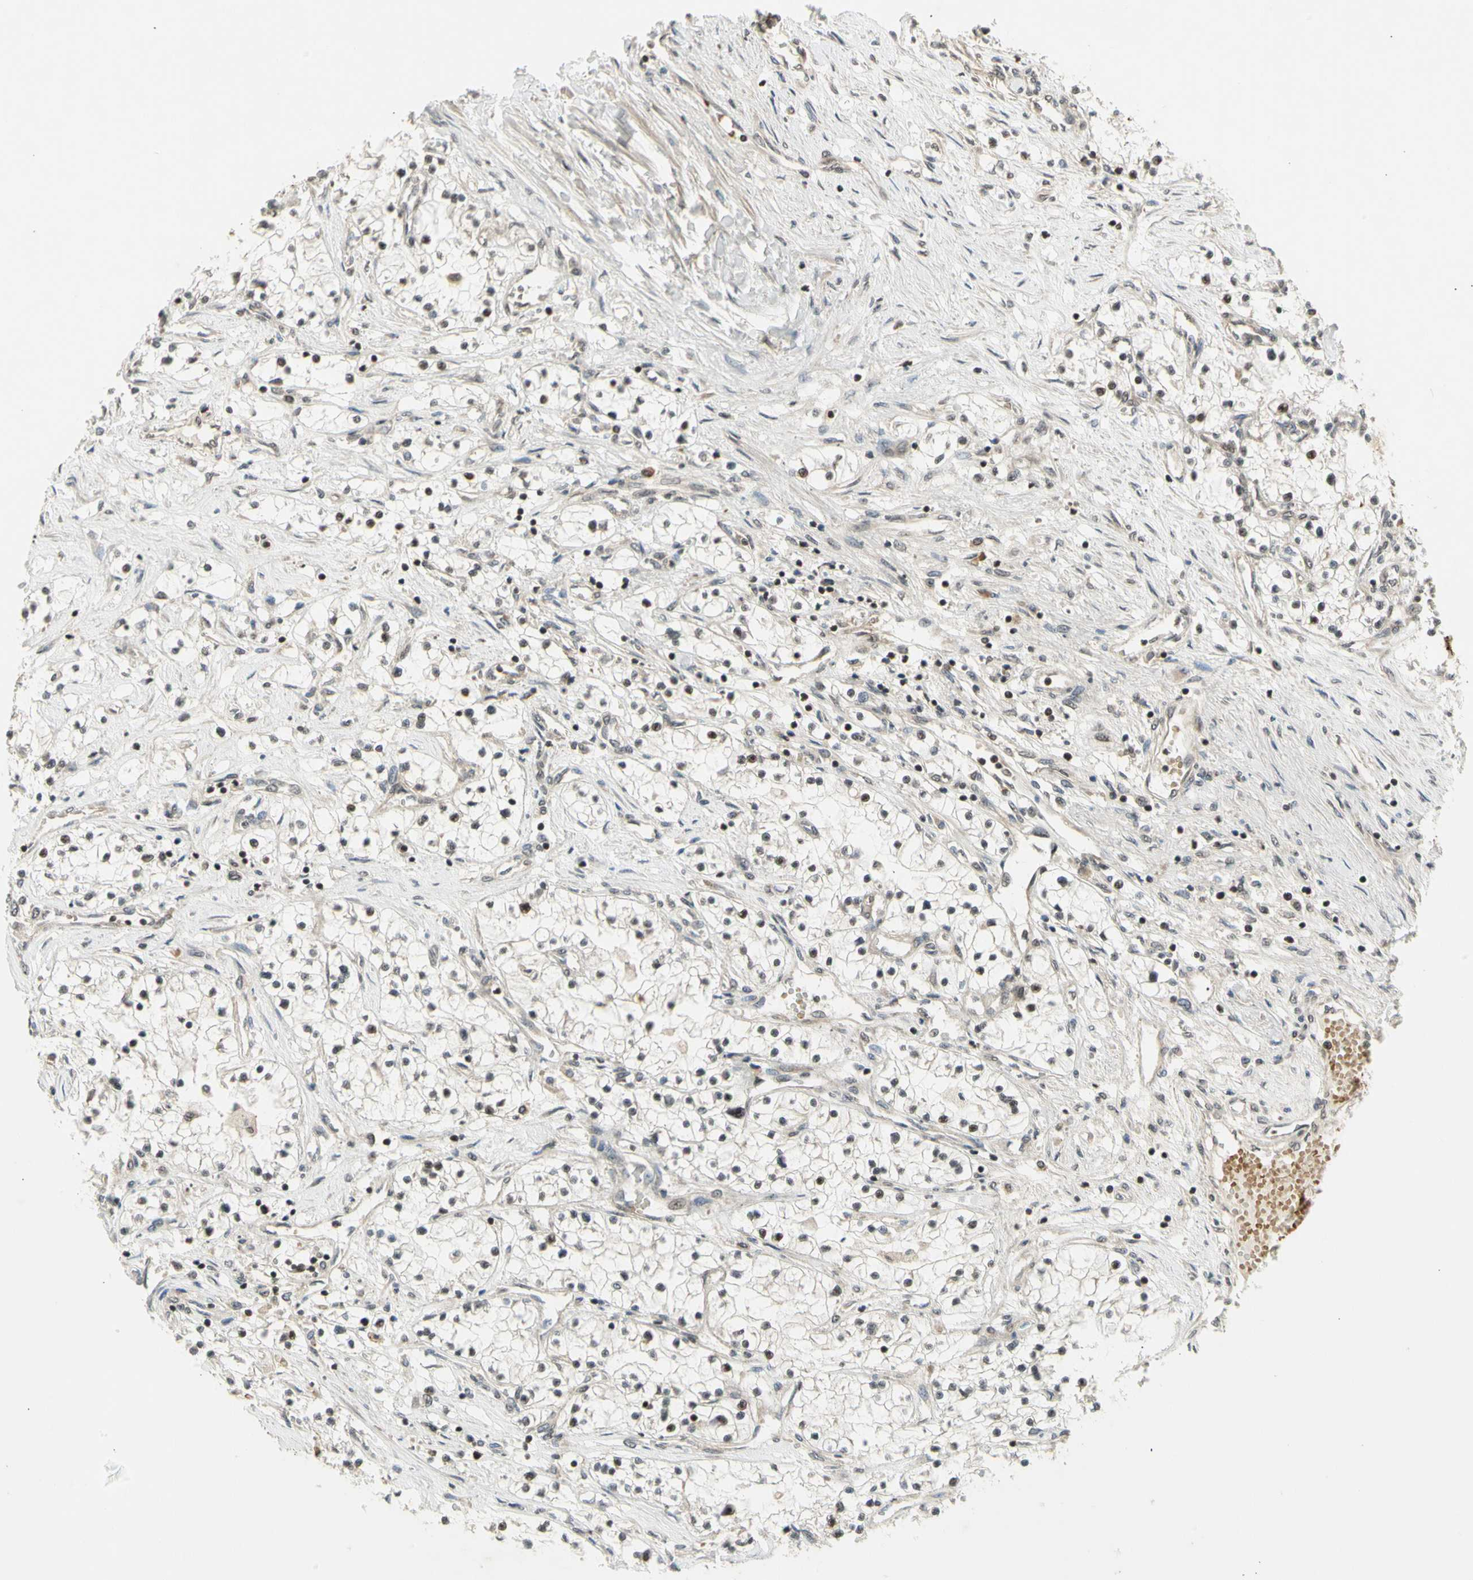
{"staining": {"intensity": "negative", "quantity": "none", "location": "none"}, "tissue": "renal cancer", "cell_type": "Tumor cells", "image_type": "cancer", "snomed": [{"axis": "morphology", "description": "Adenocarcinoma, NOS"}, {"axis": "topography", "description": "Kidney"}], "caption": "This is an IHC photomicrograph of human renal cancer. There is no positivity in tumor cells.", "gene": "EFNB2", "patient": {"sex": "male", "age": 68}}